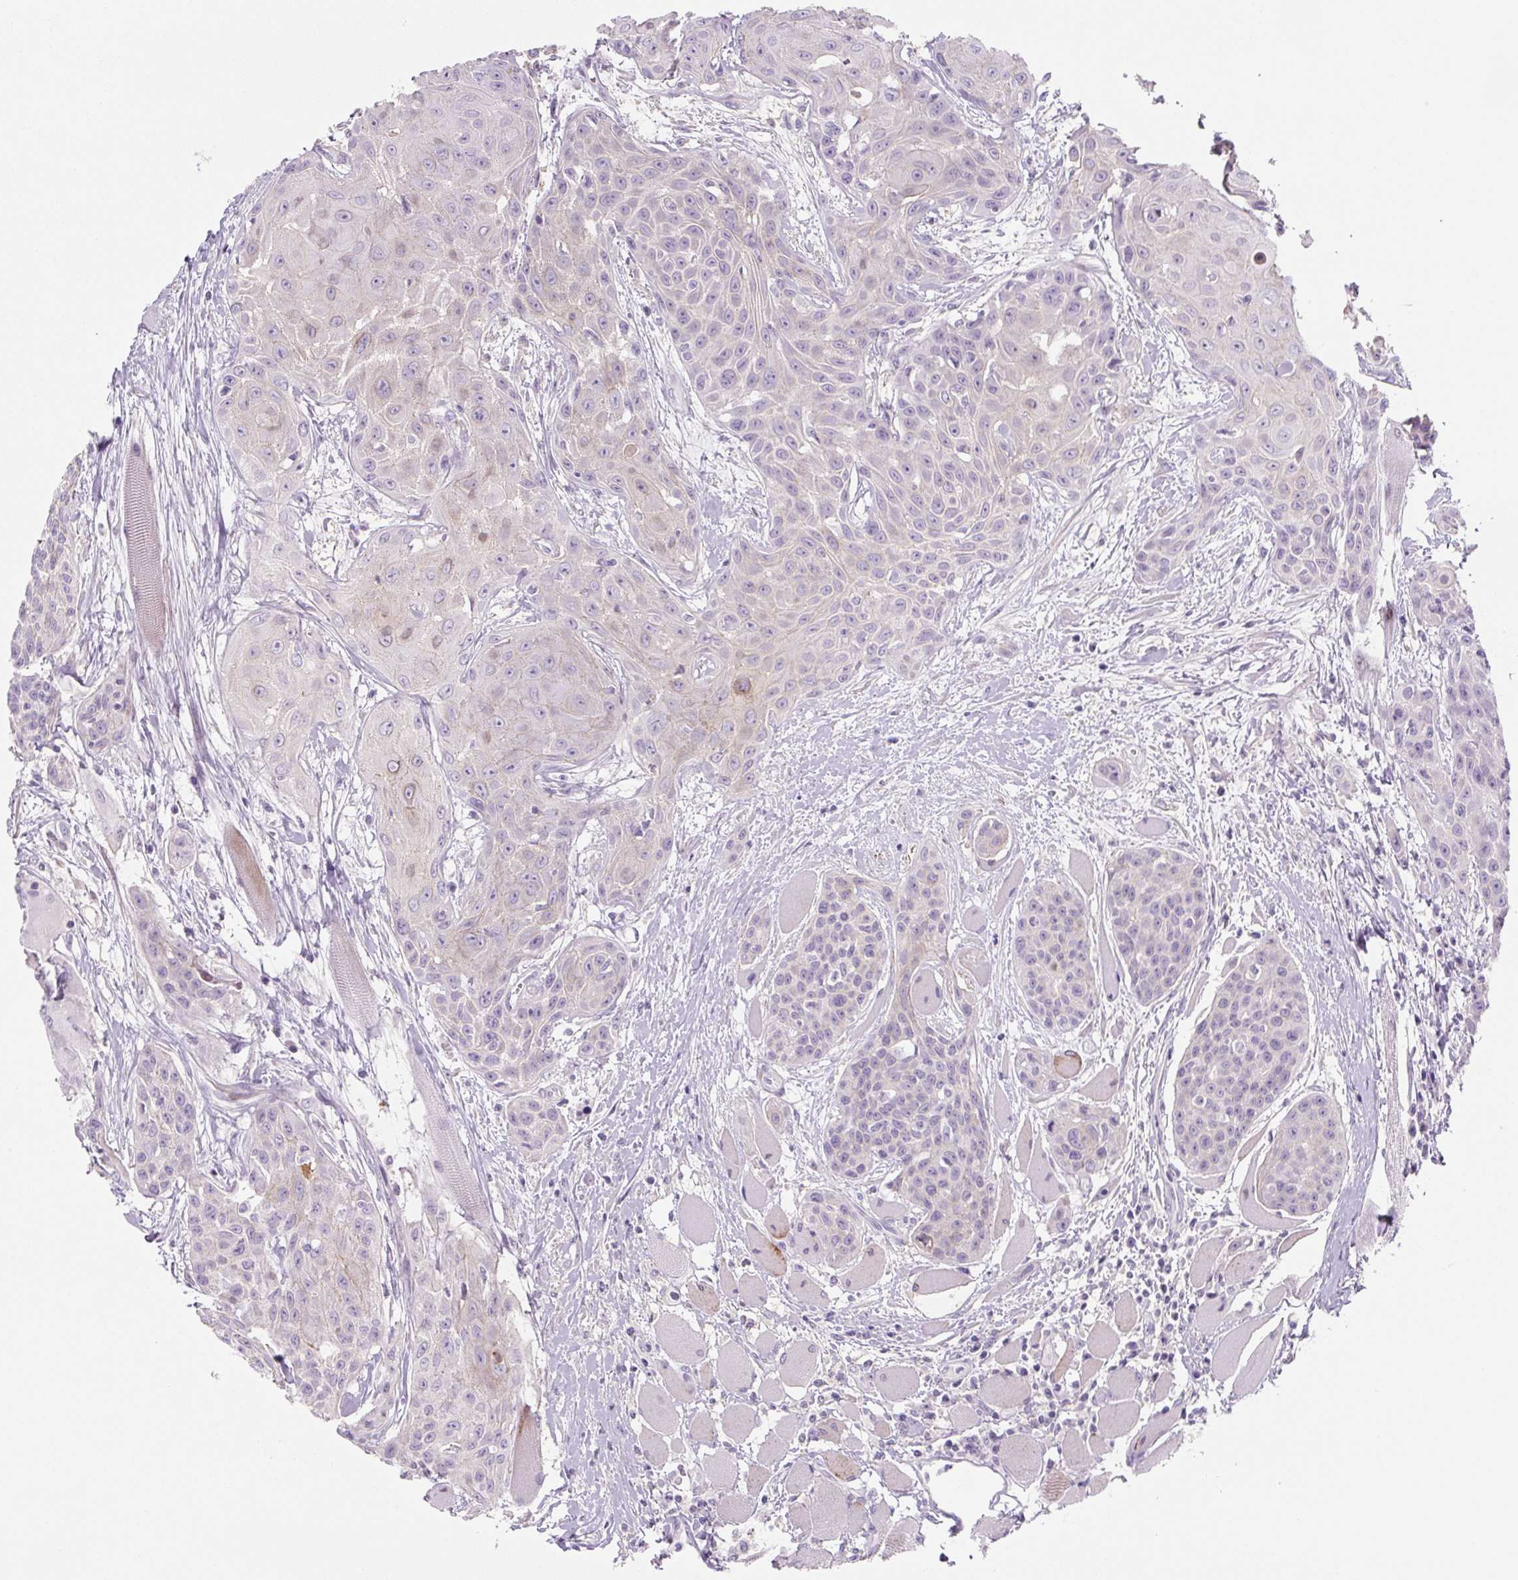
{"staining": {"intensity": "weak", "quantity": "25%-75%", "location": "cytoplasmic/membranous"}, "tissue": "head and neck cancer", "cell_type": "Tumor cells", "image_type": "cancer", "snomed": [{"axis": "morphology", "description": "Squamous cell carcinoma, NOS"}, {"axis": "topography", "description": "Head-Neck"}], "caption": "Head and neck cancer (squamous cell carcinoma) stained with a brown dye reveals weak cytoplasmic/membranous positive expression in approximately 25%-75% of tumor cells.", "gene": "PRM1", "patient": {"sex": "female", "age": 73}}